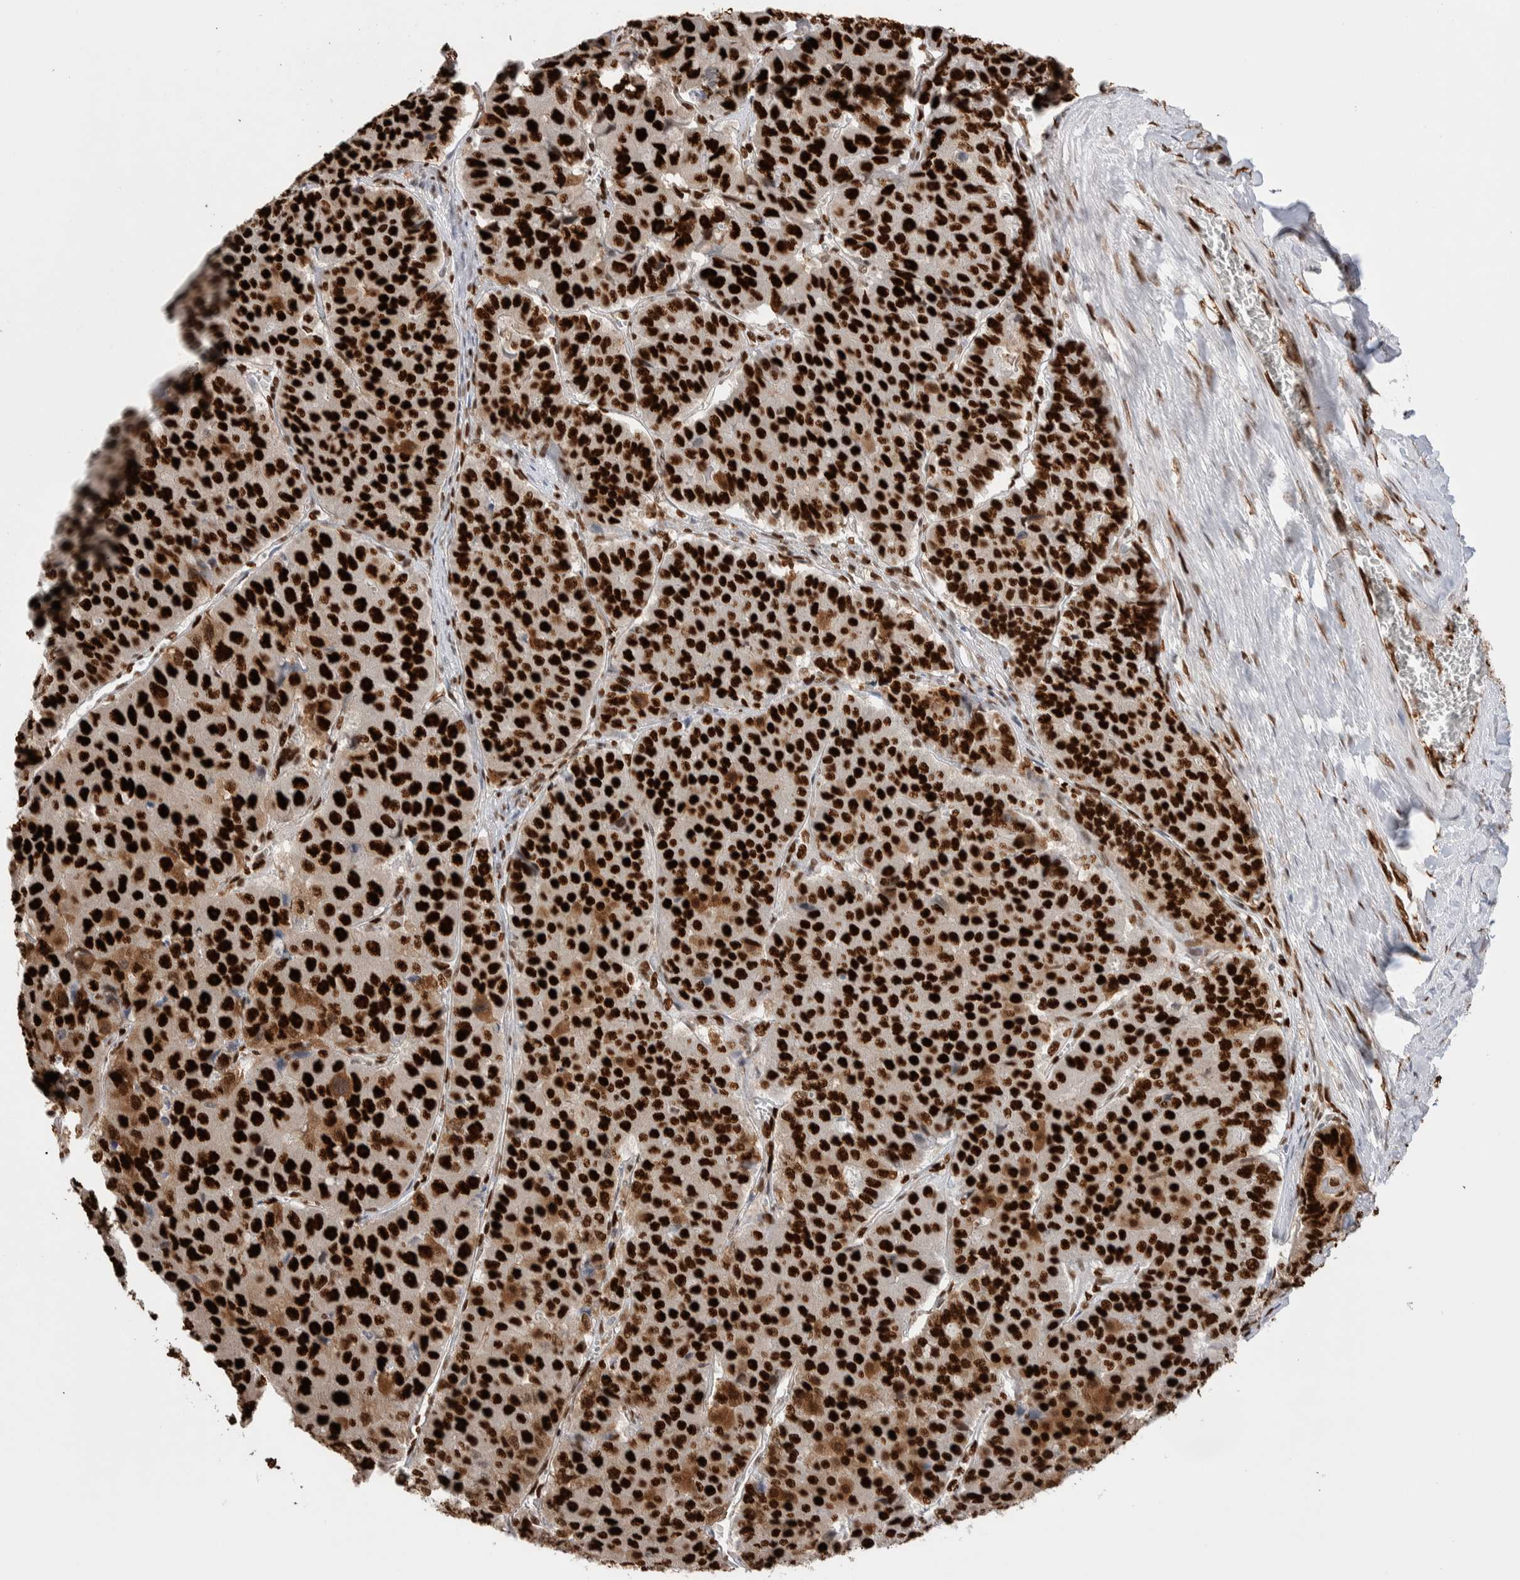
{"staining": {"intensity": "strong", "quantity": ">75%", "location": "nuclear"}, "tissue": "pancreatic cancer", "cell_type": "Tumor cells", "image_type": "cancer", "snomed": [{"axis": "morphology", "description": "Adenocarcinoma, NOS"}, {"axis": "topography", "description": "Pancreas"}], "caption": "IHC (DAB (3,3'-diaminobenzidine)) staining of human adenocarcinoma (pancreatic) exhibits strong nuclear protein expression in about >75% of tumor cells.", "gene": "RNASEK-C17orf49", "patient": {"sex": "male", "age": 50}}